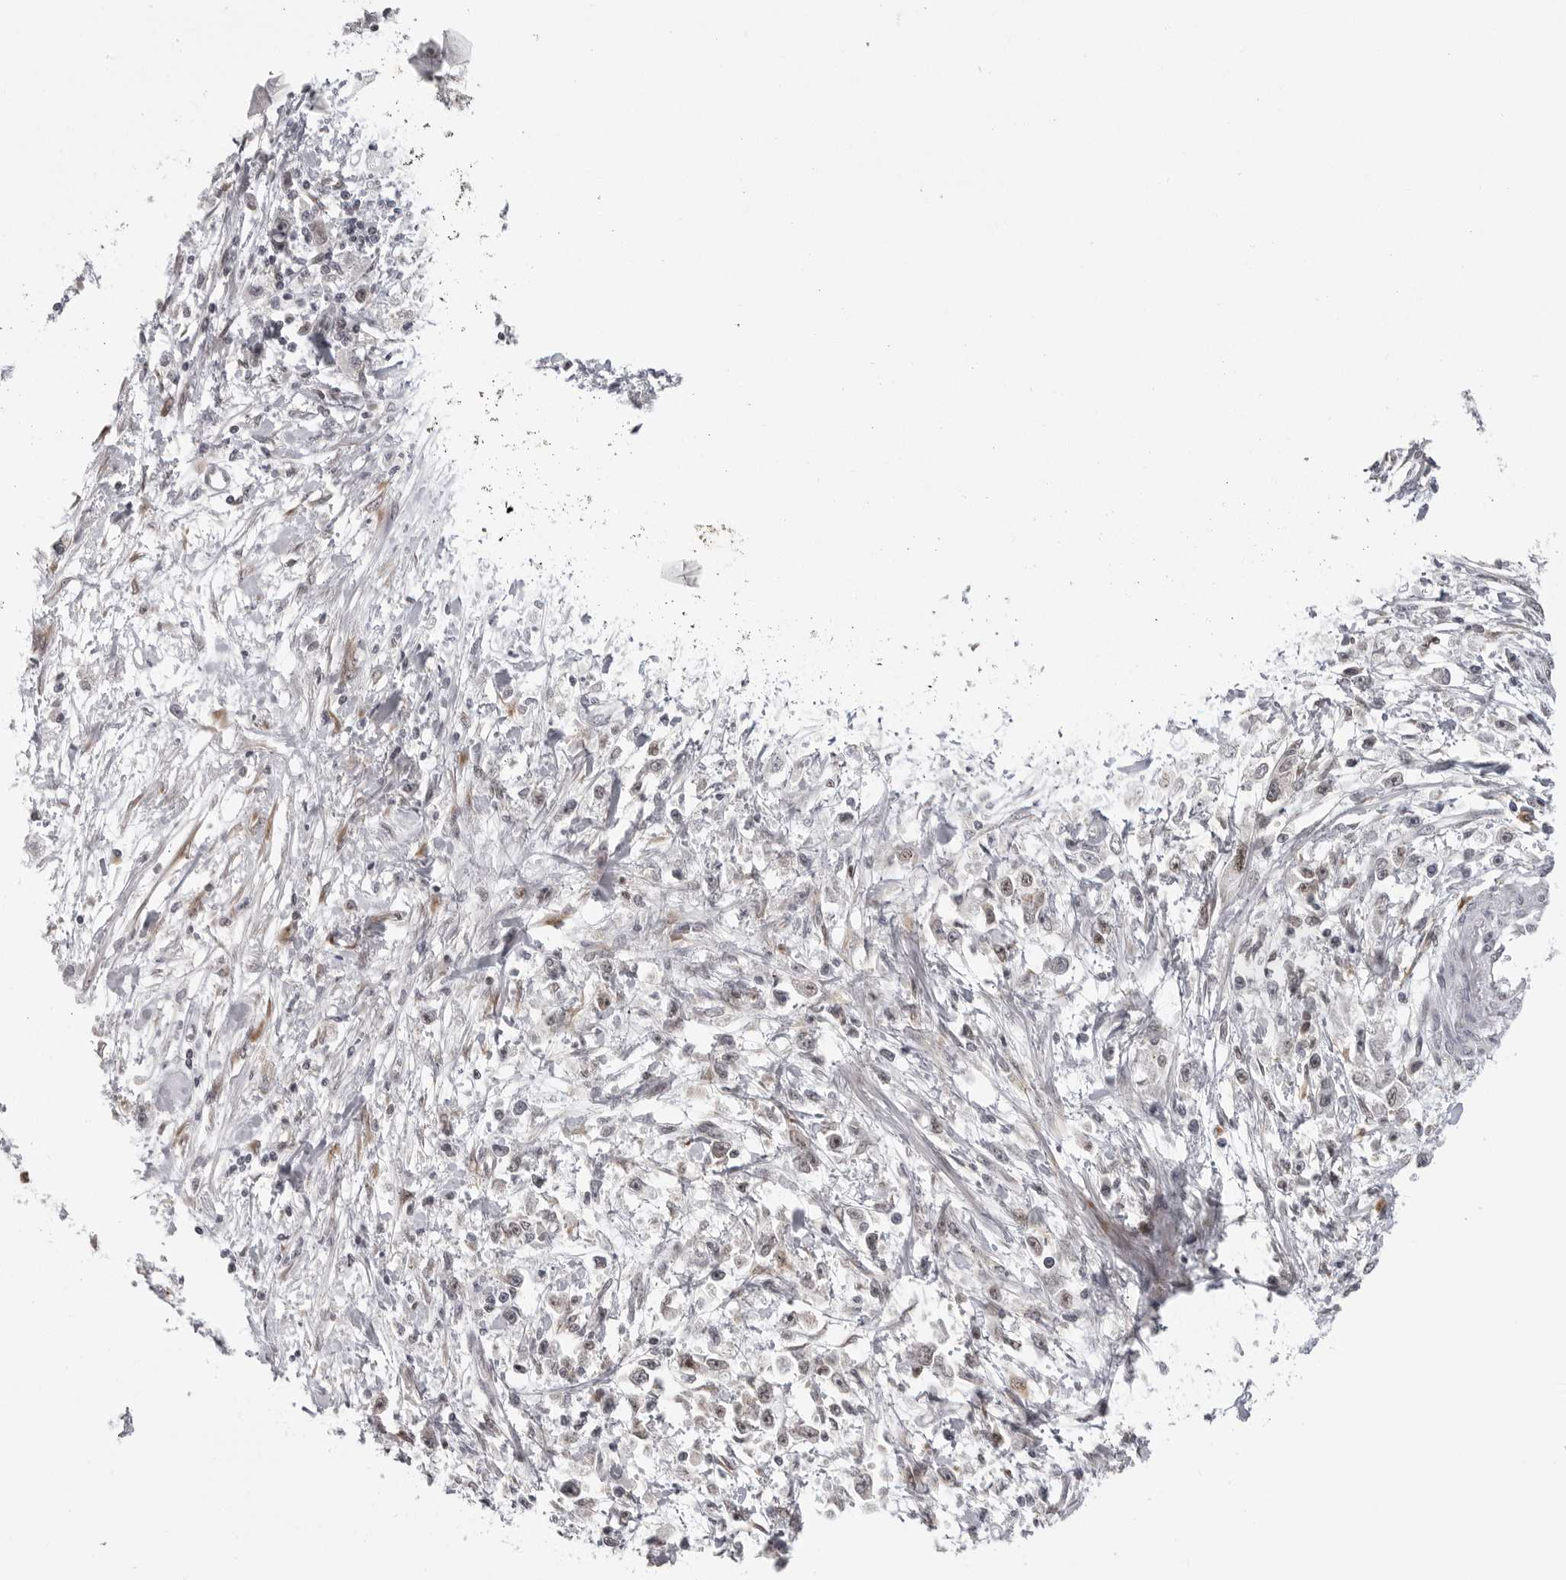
{"staining": {"intensity": "negative", "quantity": "none", "location": "none"}, "tissue": "stomach cancer", "cell_type": "Tumor cells", "image_type": "cancer", "snomed": [{"axis": "morphology", "description": "Adenocarcinoma, NOS"}, {"axis": "topography", "description": "Stomach"}], "caption": "A high-resolution image shows immunohistochemistry staining of stomach cancer (adenocarcinoma), which exhibits no significant staining in tumor cells.", "gene": "PRDM10", "patient": {"sex": "female", "age": 59}}